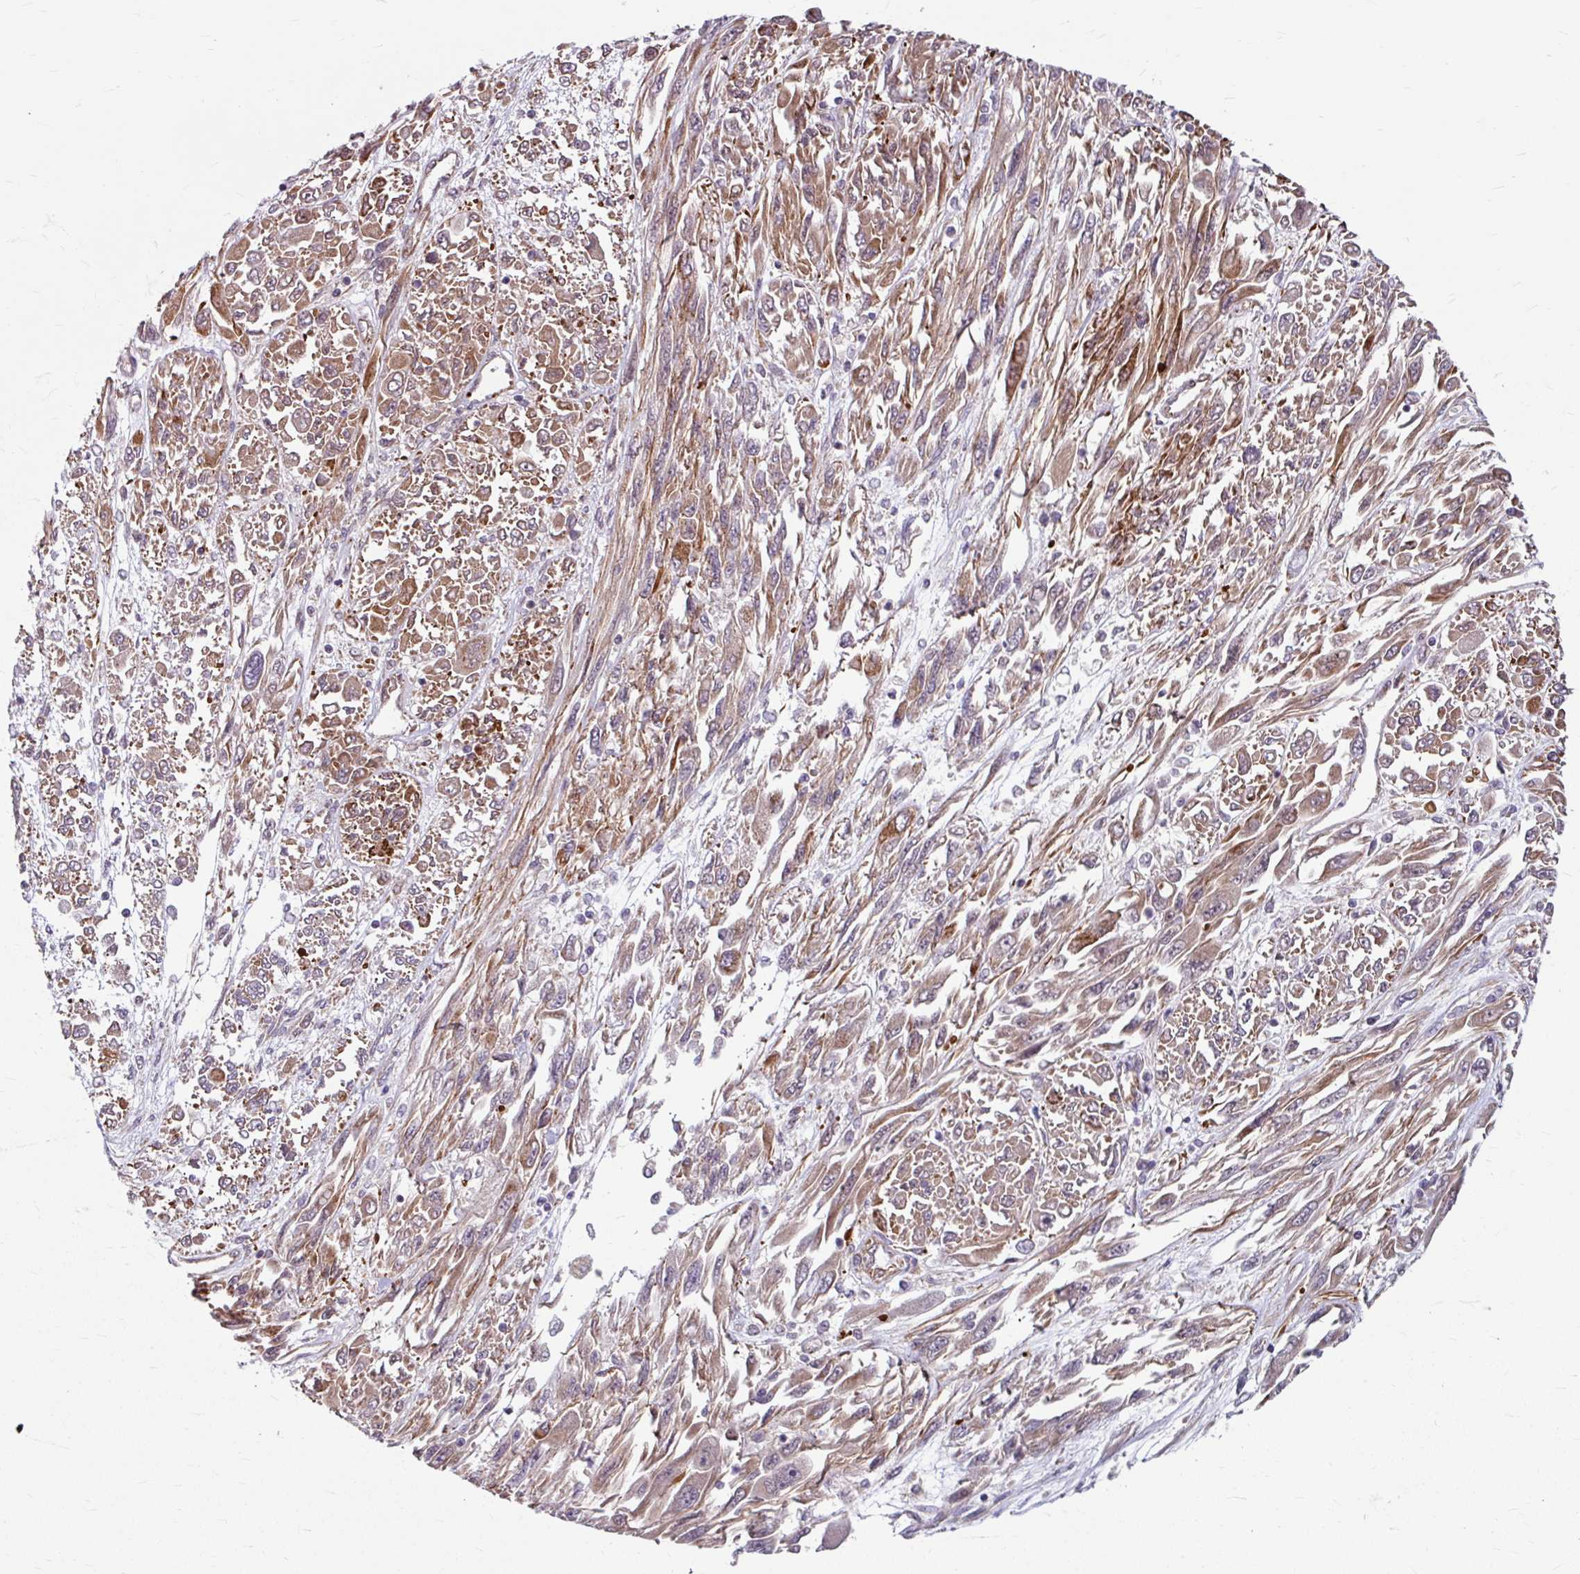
{"staining": {"intensity": "moderate", "quantity": ">75%", "location": "cytoplasmic/membranous"}, "tissue": "melanoma", "cell_type": "Tumor cells", "image_type": "cancer", "snomed": [{"axis": "morphology", "description": "Malignant melanoma, NOS"}, {"axis": "topography", "description": "Skin"}], "caption": "IHC (DAB) staining of malignant melanoma reveals moderate cytoplasmic/membranous protein positivity in approximately >75% of tumor cells.", "gene": "DAAM2", "patient": {"sex": "female", "age": 91}}